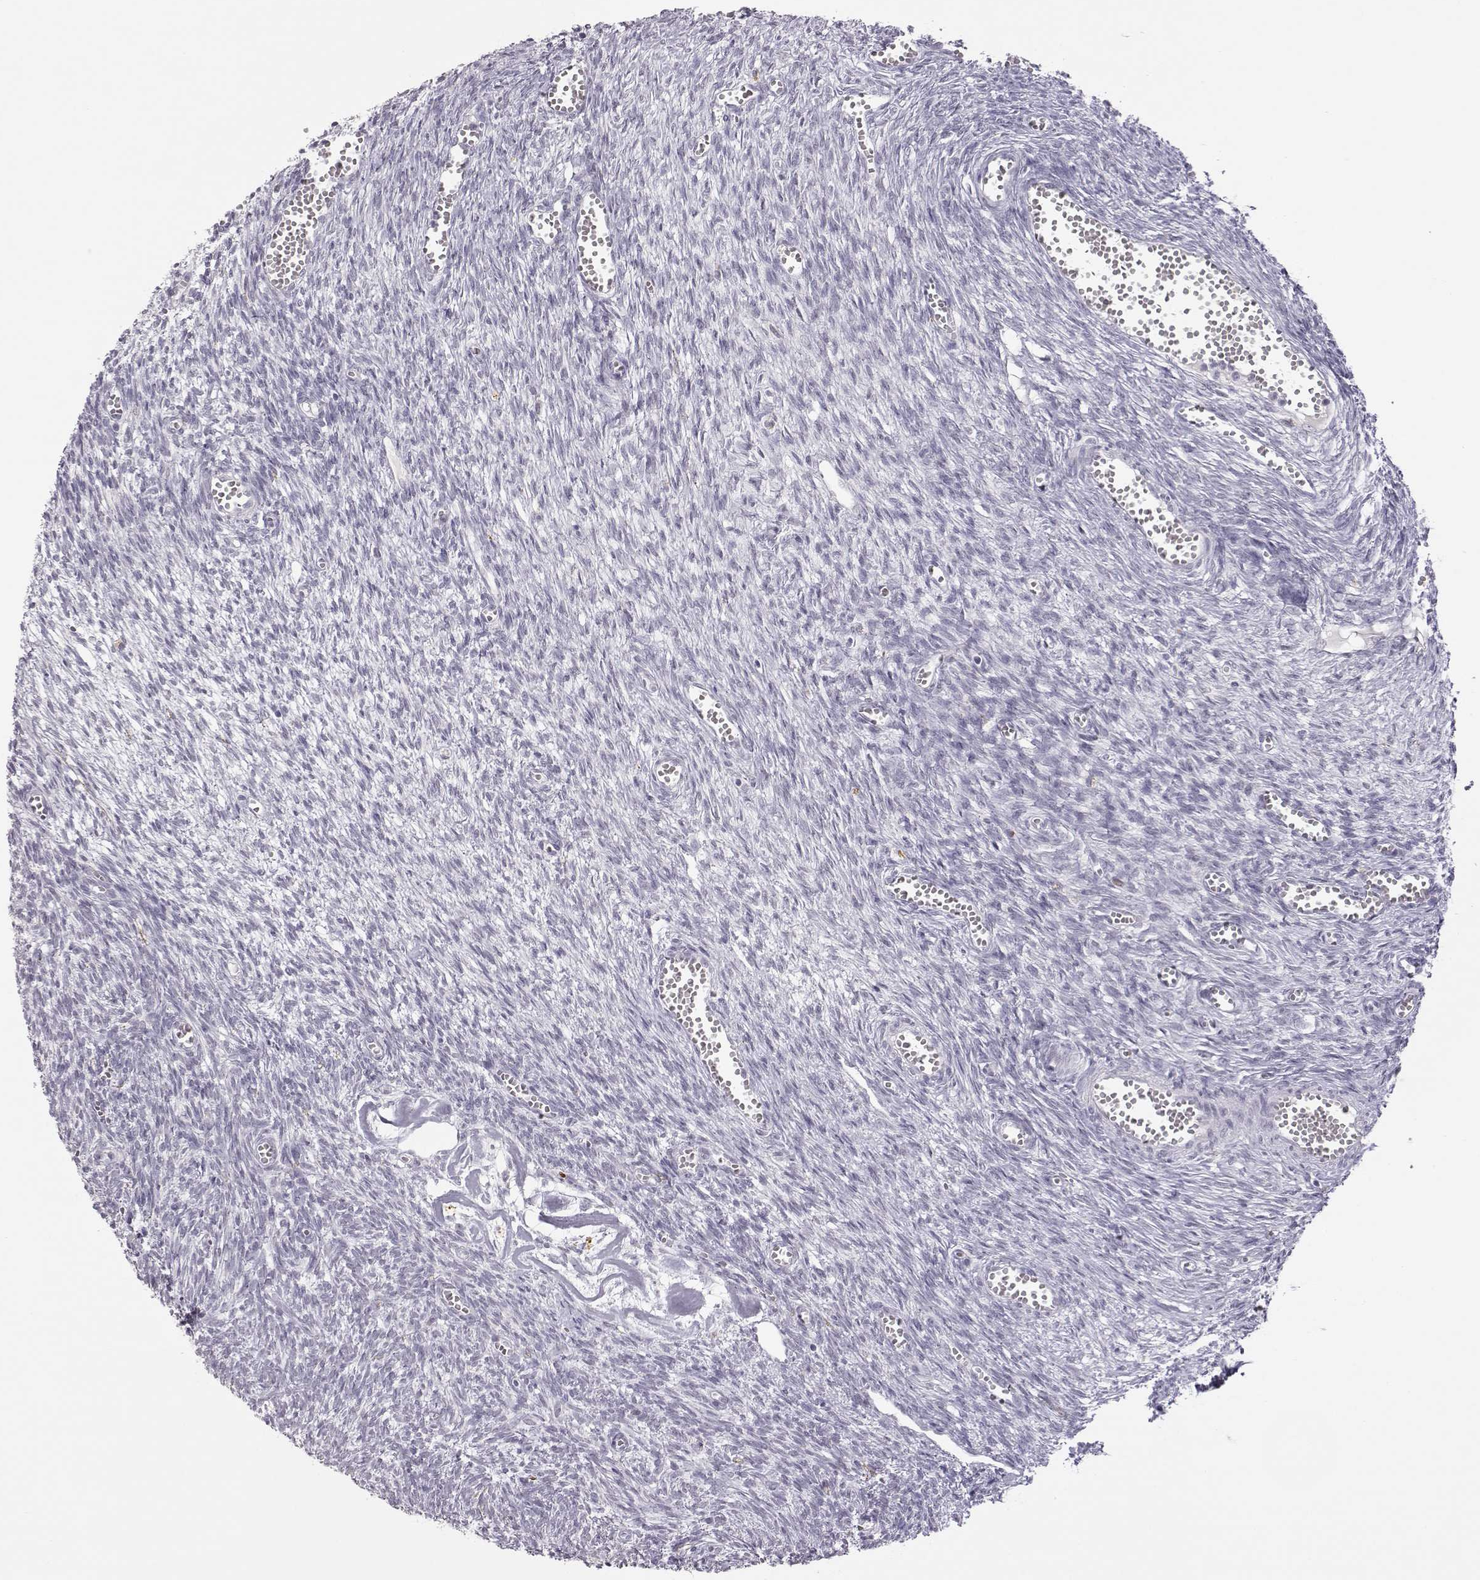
{"staining": {"intensity": "negative", "quantity": "none", "location": "none"}, "tissue": "ovary", "cell_type": "Follicle cells", "image_type": "normal", "snomed": [{"axis": "morphology", "description": "Normal tissue, NOS"}, {"axis": "topography", "description": "Ovary"}], "caption": "Immunohistochemistry (IHC) micrograph of benign ovary: ovary stained with DAB (3,3'-diaminobenzidine) exhibits no significant protein staining in follicle cells. The staining was performed using DAB (3,3'-diaminobenzidine) to visualize the protein expression in brown, while the nuclei were stained in blue with hematoxylin (Magnification: 20x).", "gene": "VGF", "patient": {"sex": "female", "age": 43}}